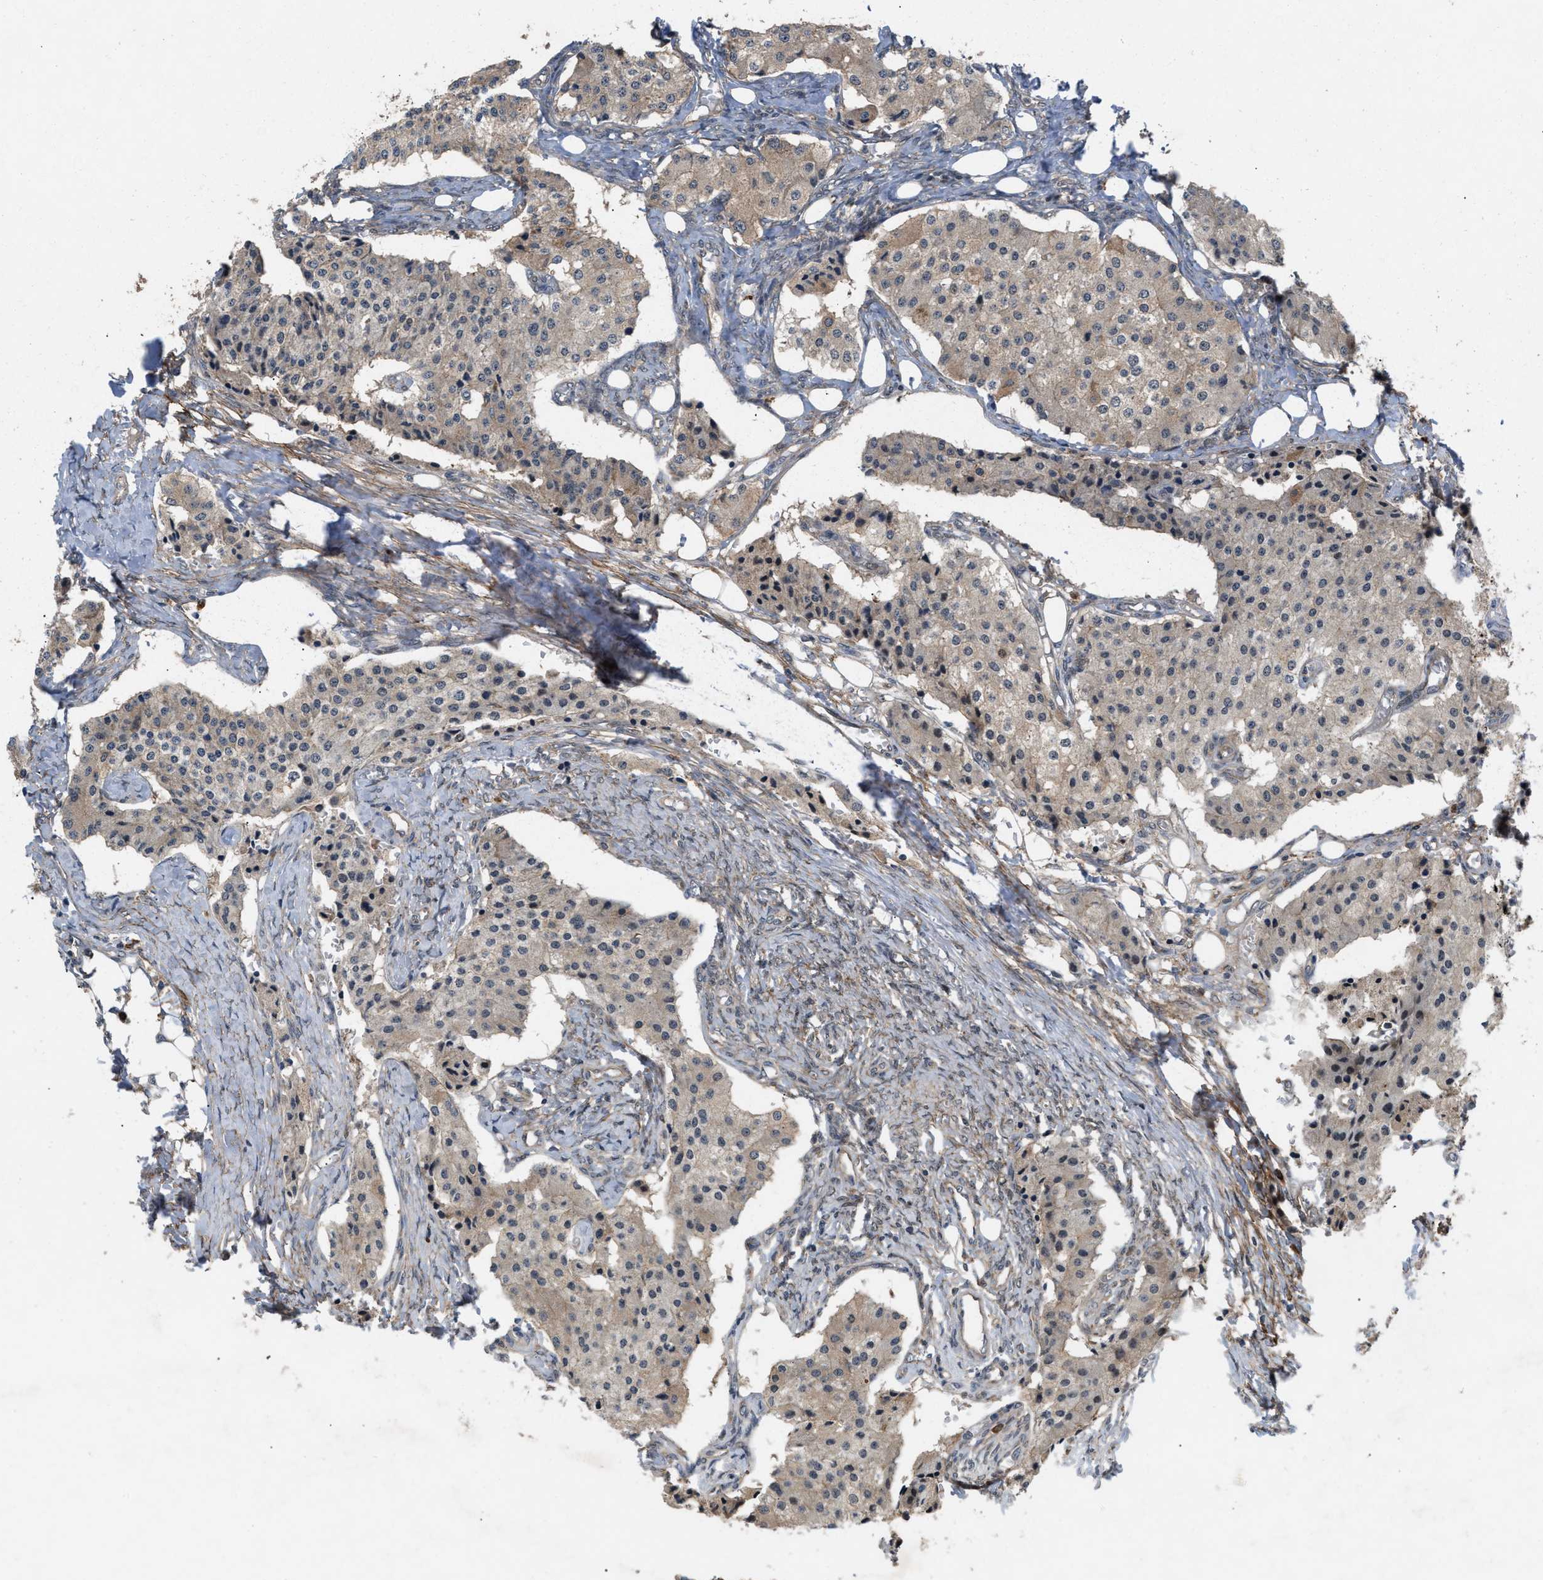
{"staining": {"intensity": "weak", "quantity": ">75%", "location": "cytoplasmic/membranous"}, "tissue": "carcinoid", "cell_type": "Tumor cells", "image_type": "cancer", "snomed": [{"axis": "morphology", "description": "Carcinoid, malignant, NOS"}, {"axis": "topography", "description": "Colon"}], "caption": "Immunohistochemical staining of malignant carcinoid shows low levels of weak cytoplasmic/membranous protein expression in approximately >75% of tumor cells. Ihc stains the protein of interest in brown and the nuclei are stained blue.", "gene": "MFSD6", "patient": {"sex": "female", "age": 52}}